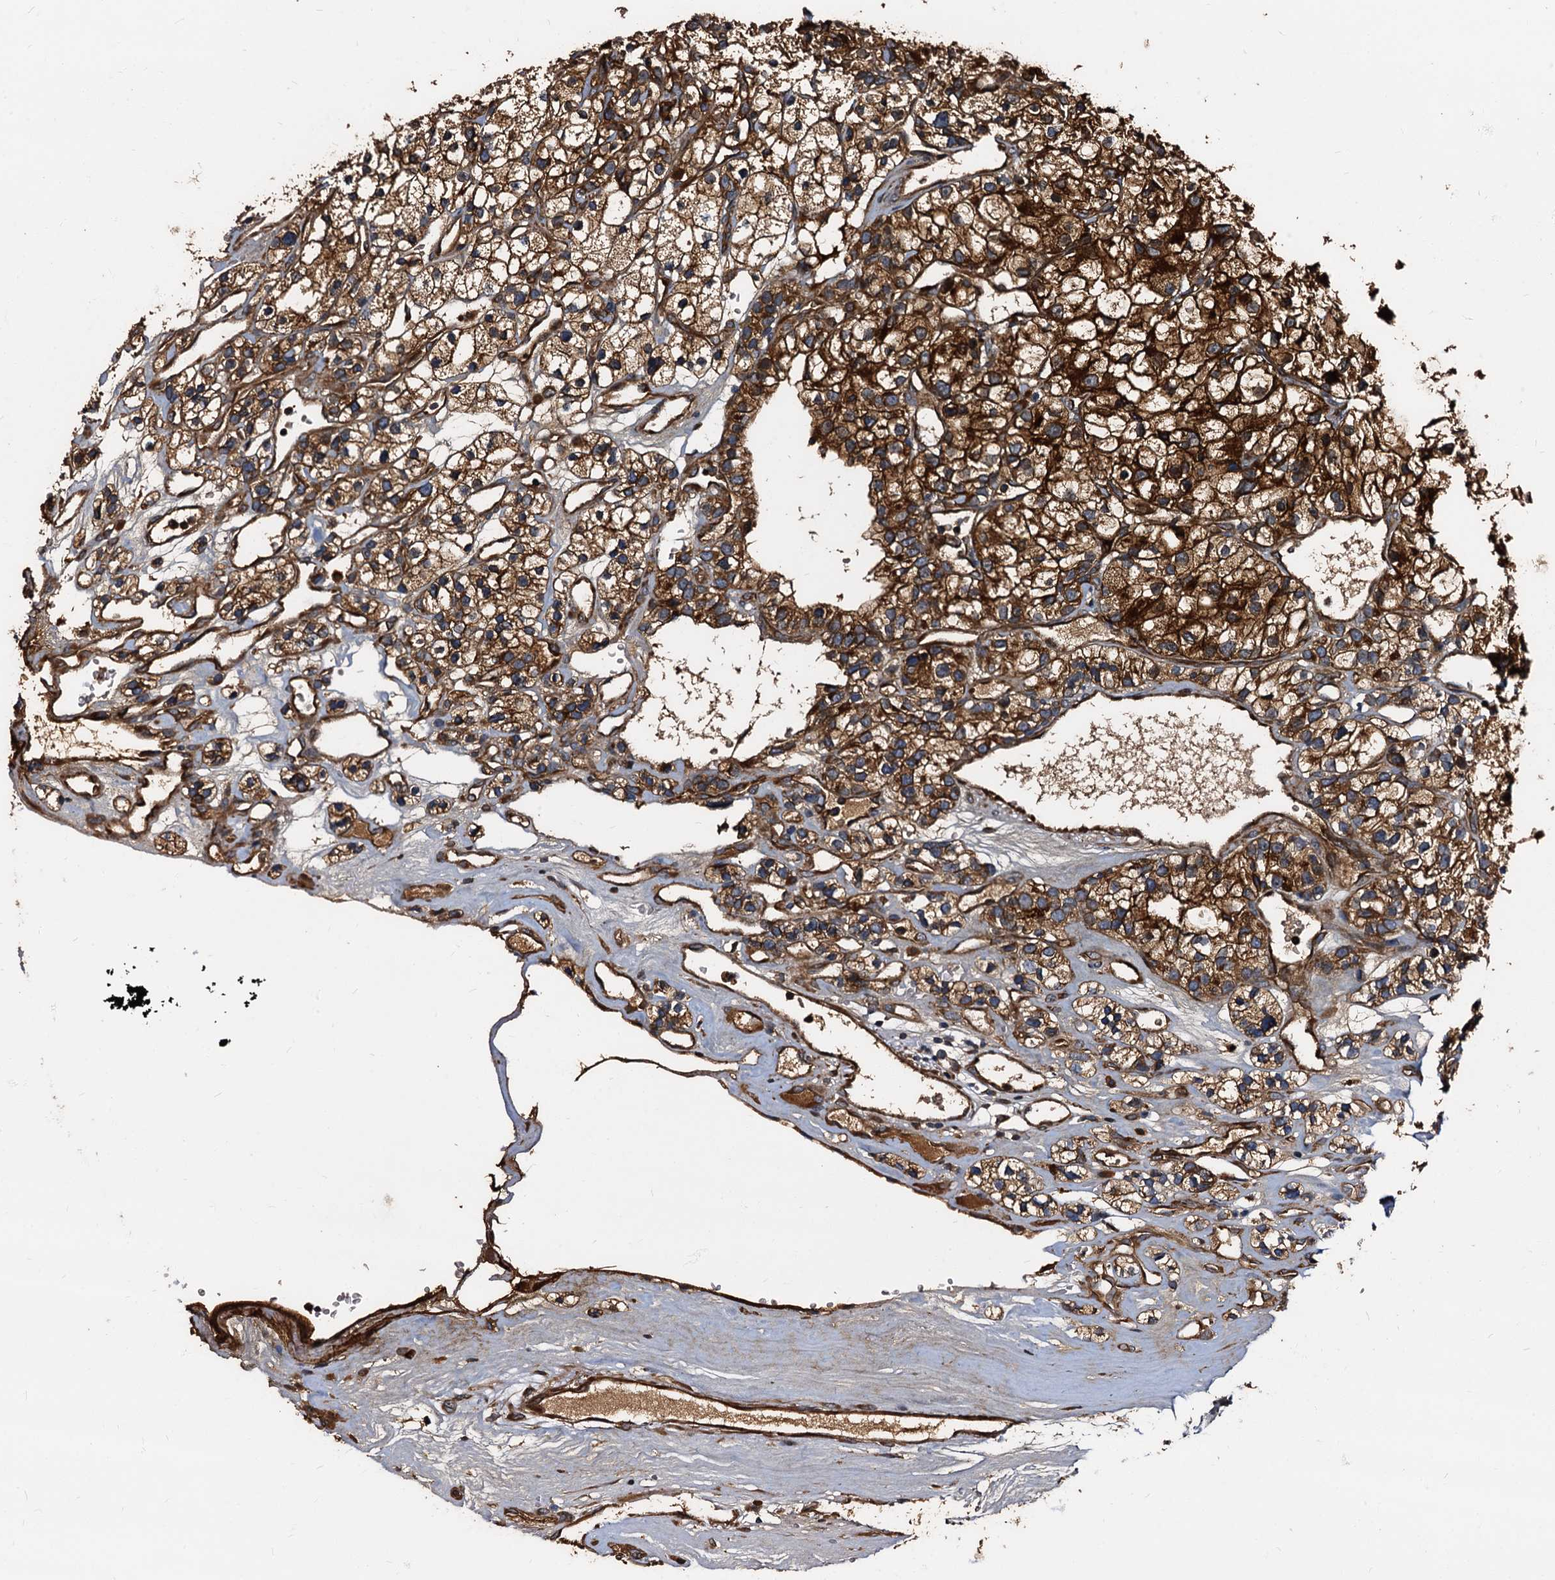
{"staining": {"intensity": "strong", "quantity": ">75%", "location": "cytoplasmic/membranous"}, "tissue": "renal cancer", "cell_type": "Tumor cells", "image_type": "cancer", "snomed": [{"axis": "morphology", "description": "Adenocarcinoma, NOS"}, {"axis": "topography", "description": "Kidney"}], "caption": "Human adenocarcinoma (renal) stained for a protein (brown) demonstrates strong cytoplasmic/membranous positive expression in approximately >75% of tumor cells.", "gene": "PEX5", "patient": {"sex": "female", "age": 57}}